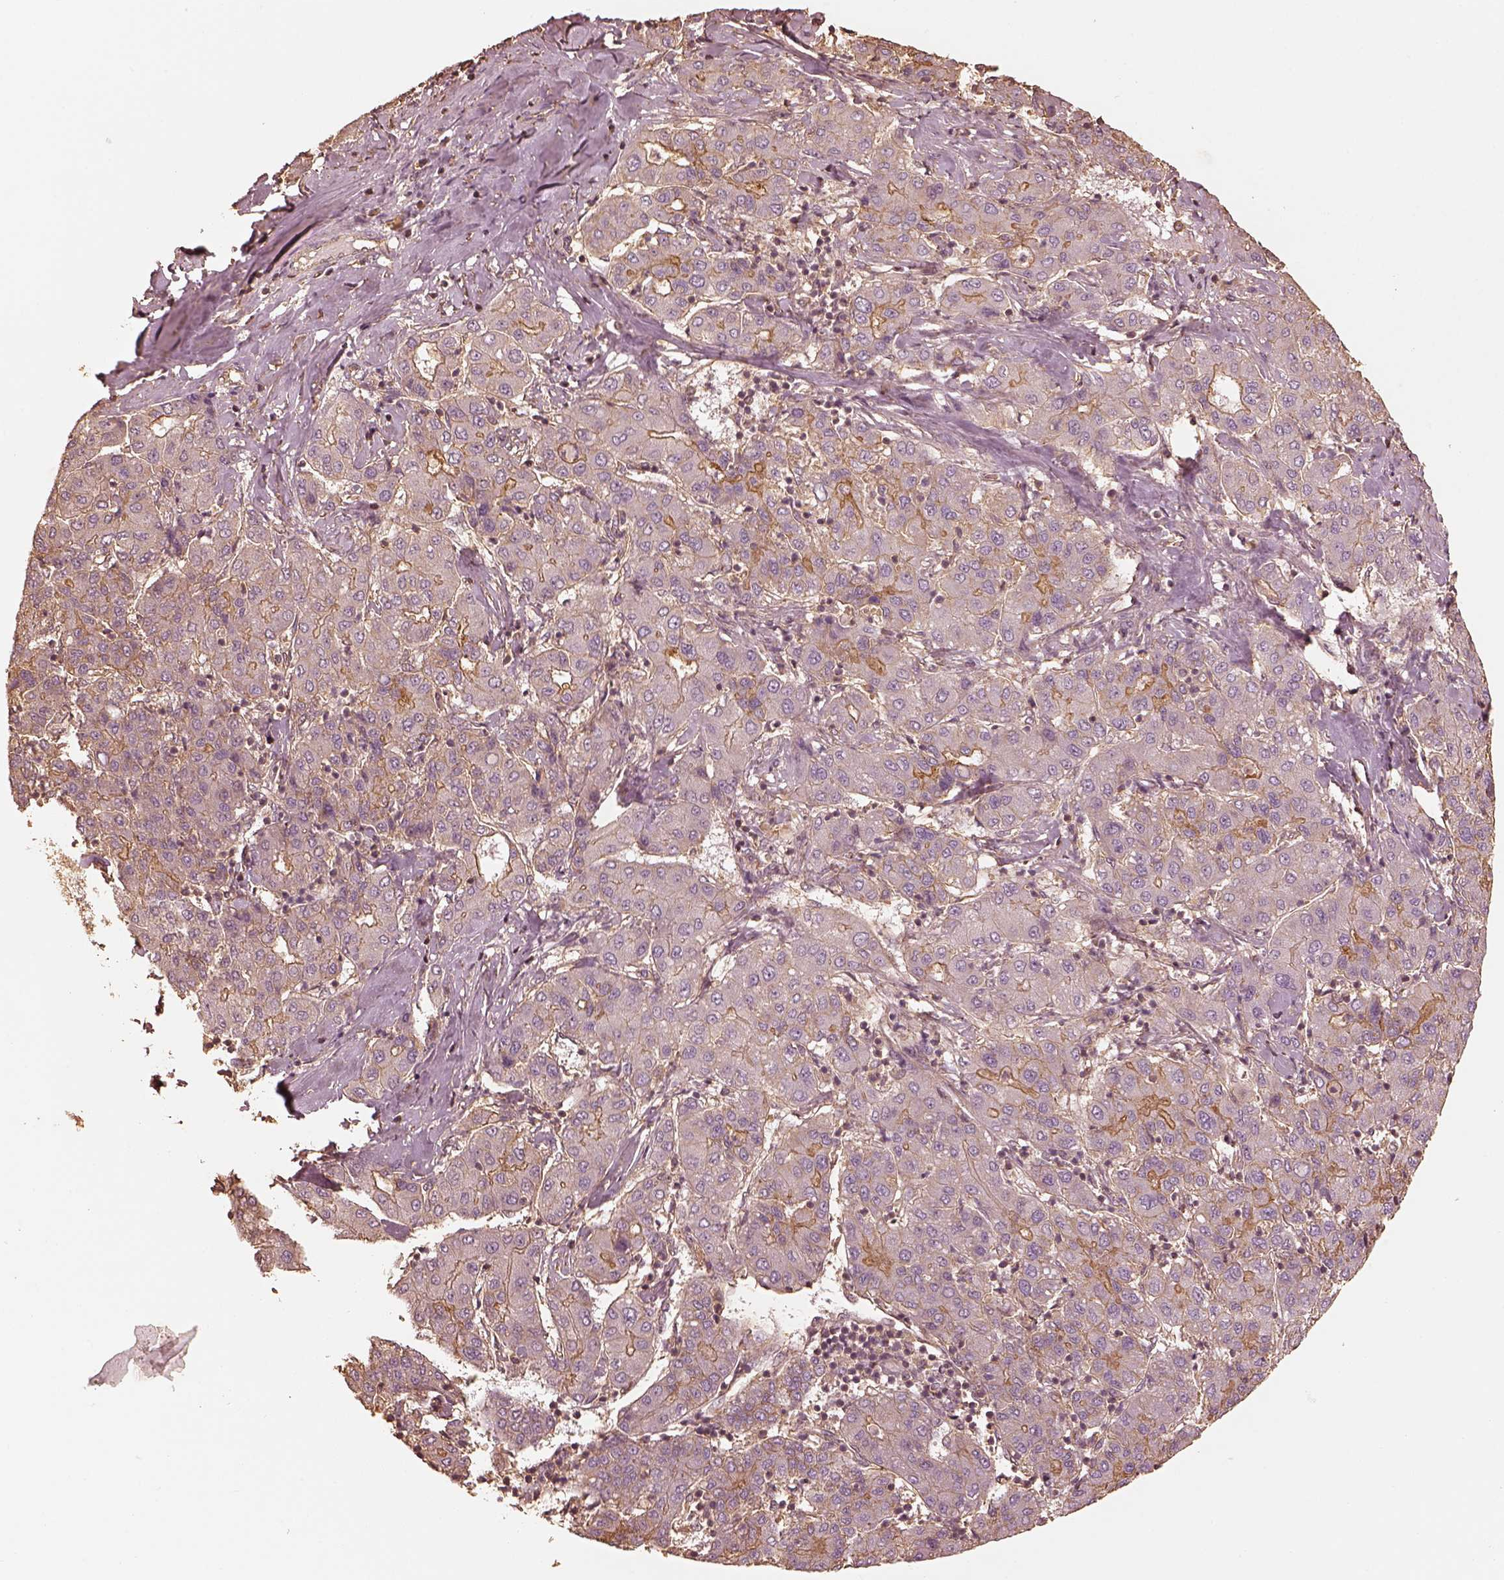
{"staining": {"intensity": "strong", "quantity": "<25%", "location": "cytoplasmic/membranous"}, "tissue": "liver cancer", "cell_type": "Tumor cells", "image_type": "cancer", "snomed": [{"axis": "morphology", "description": "Carcinoma, Hepatocellular, NOS"}, {"axis": "topography", "description": "Liver"}], "caption": "Brown immunohistochemical staining in human liver hepatocellular carcinoma shows strong cytoplasmic/membranous positivity in about <25% of tumor cells.", "gene": "WDR7", "patient": {"sex": "male", "age": 65}}